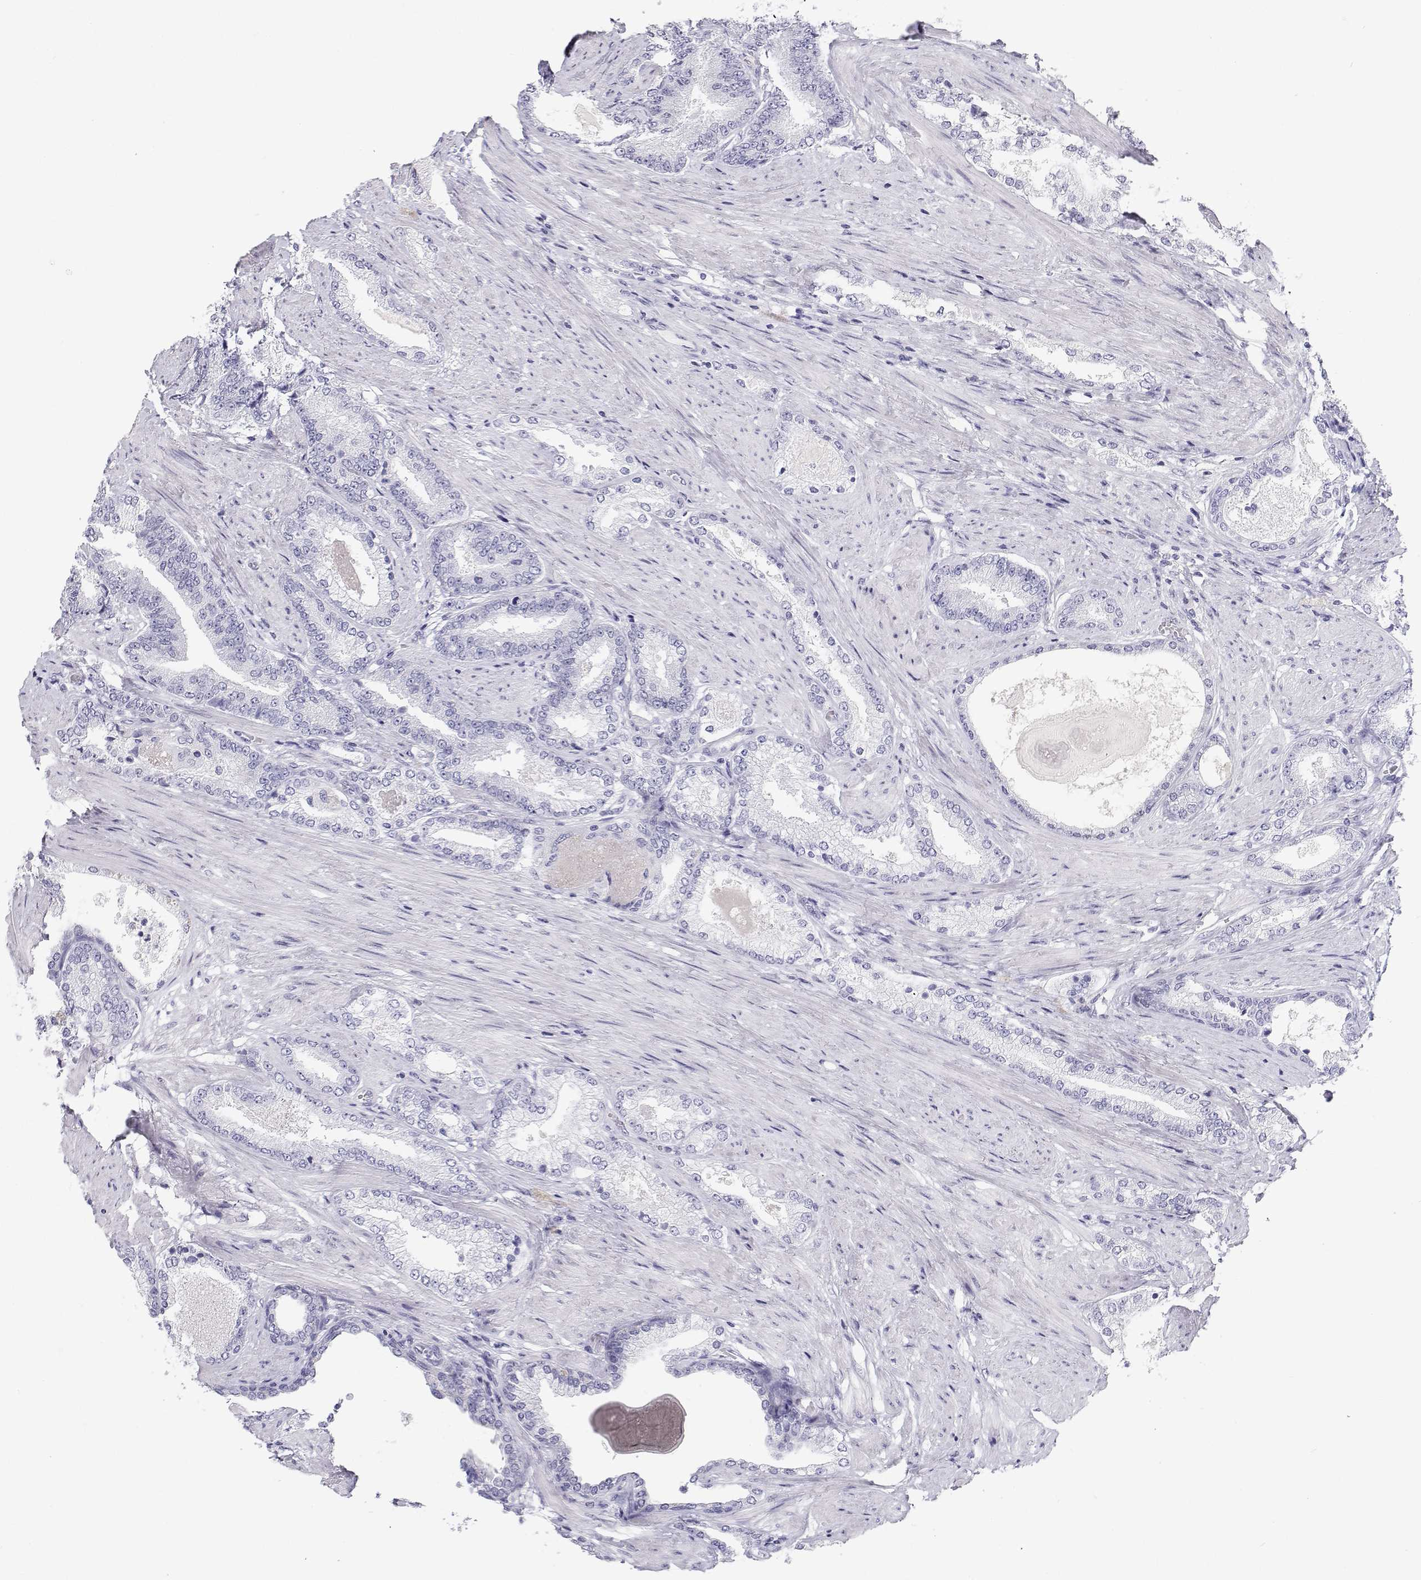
{"staining": {"intensity": "negative", "quantity": "none", "location": "none"}, "tissue": "prostate cancer", "cell_type": "Tumor cells", "image_type": "cancer", "snomed": [{"axis": "morphology", "description": "Adenocarcinoma, High grade"}, {"axis": "topography", "description": "Prostate and seminal vesicle, NOS"}], "caption": "Prostate adenocarcinoma (high-grade) was stained to show a protein in brown. There is no significant staining in tumor cells.", "gene": "BHMT", "patient": {"sex": "male", "age": 61}}